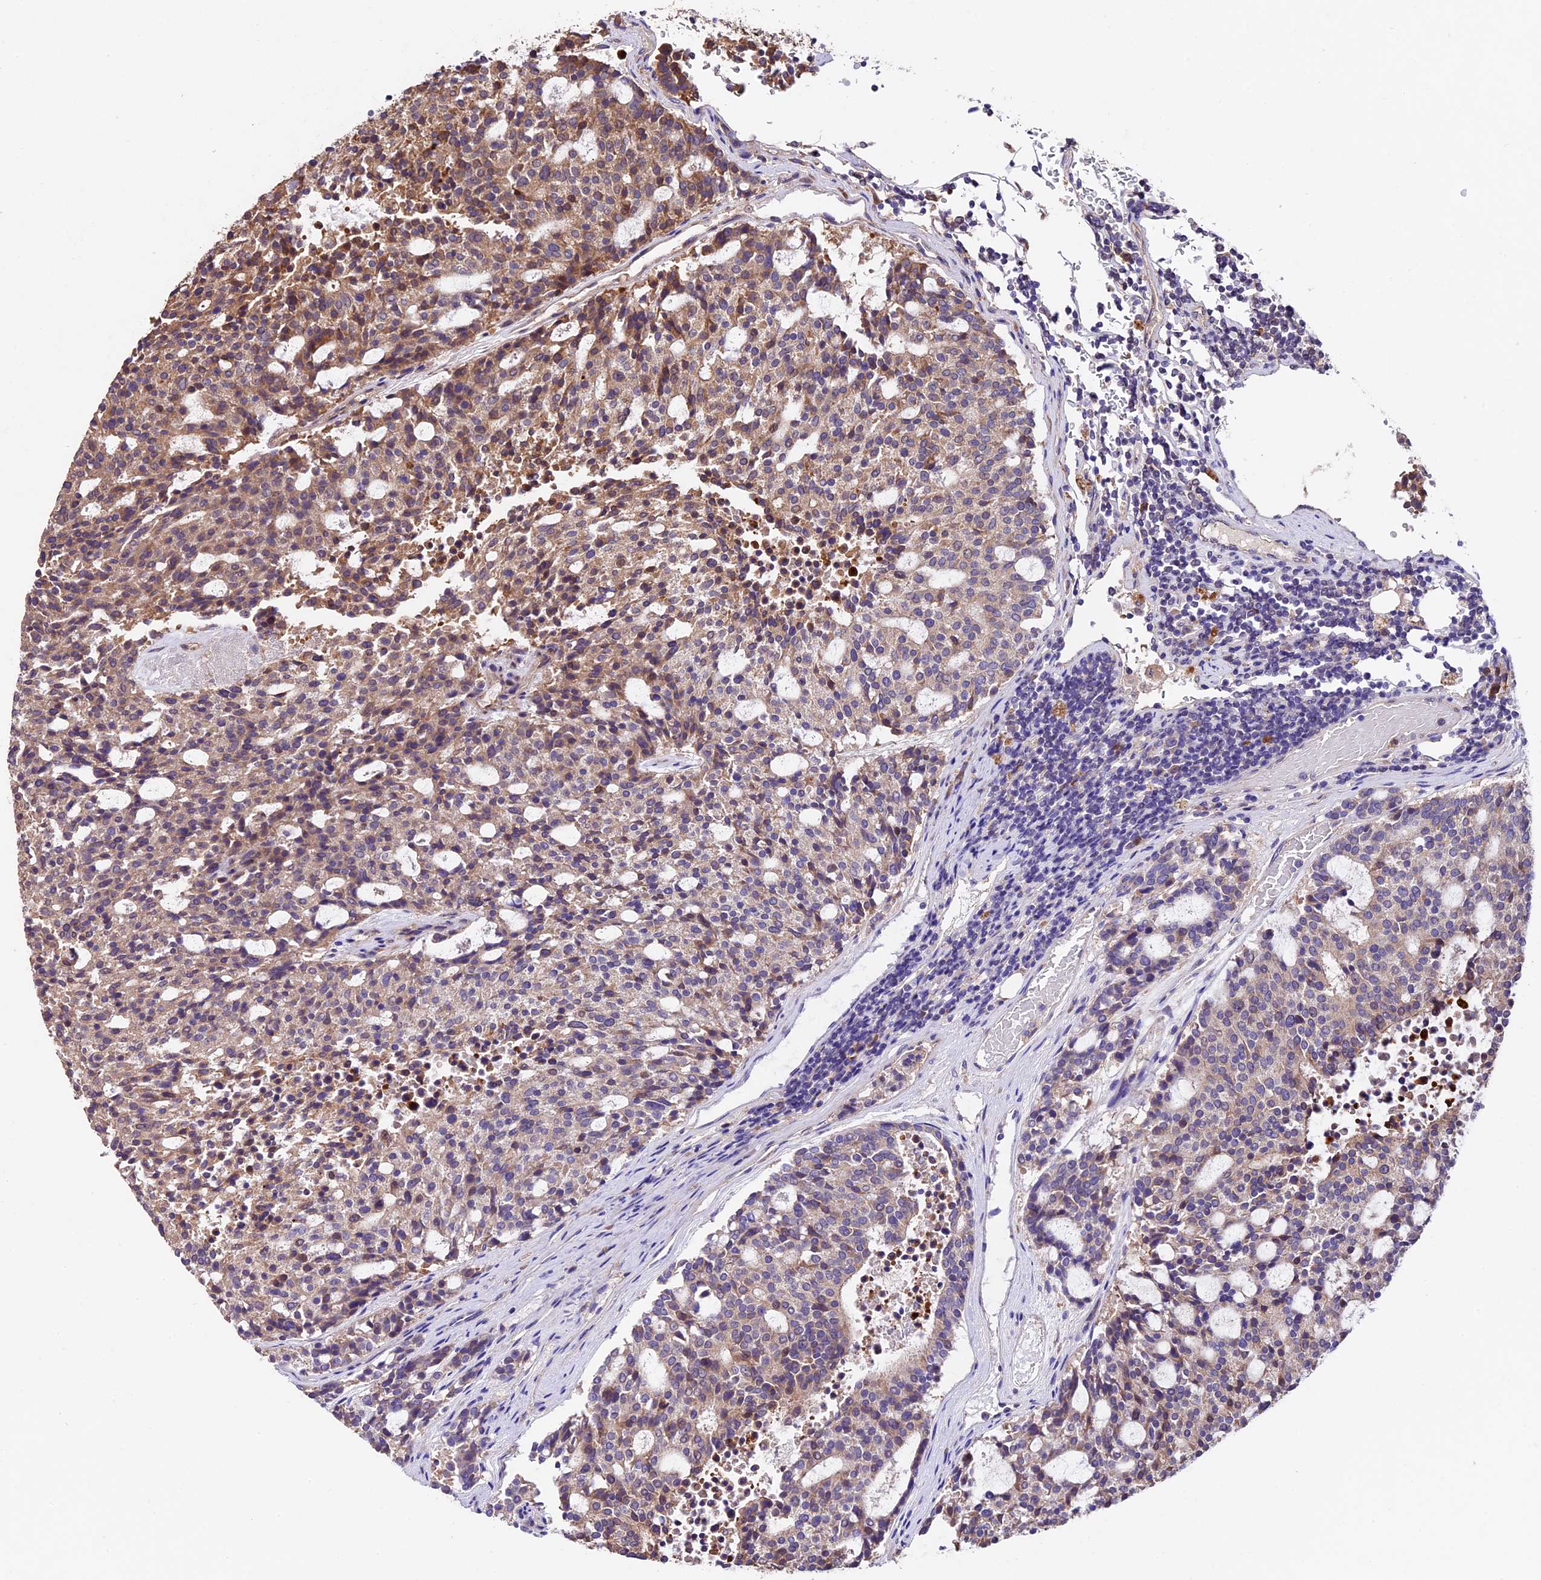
{"staining": {"intensity": "moderate", "quantity": "<25%", "location": "cytoplasmic/membranous"}, "tissue": "carcinoid", "cell_type": "Tumor cells", "image_type": "cancer", "snomed": [{"axis": "morphology", "description": "Carcinoid, malignant, NOS"}, {"axis": "topography", "description": "Pancreas"}], "caption": "Protein expression analysis of human carcinoid reveals moderate cytoplasmic/membranous positivity in approximately <25% of tumor cells. The staining was performed using DAB (3,3'-diaminobenzidine) to visualize the protein expression in brown, while the nuclei were stained in blue with hematoxylin (Magnification: 20x).", "gene": "SBNO2", "patient": {"sex": "female", "age": 54}}